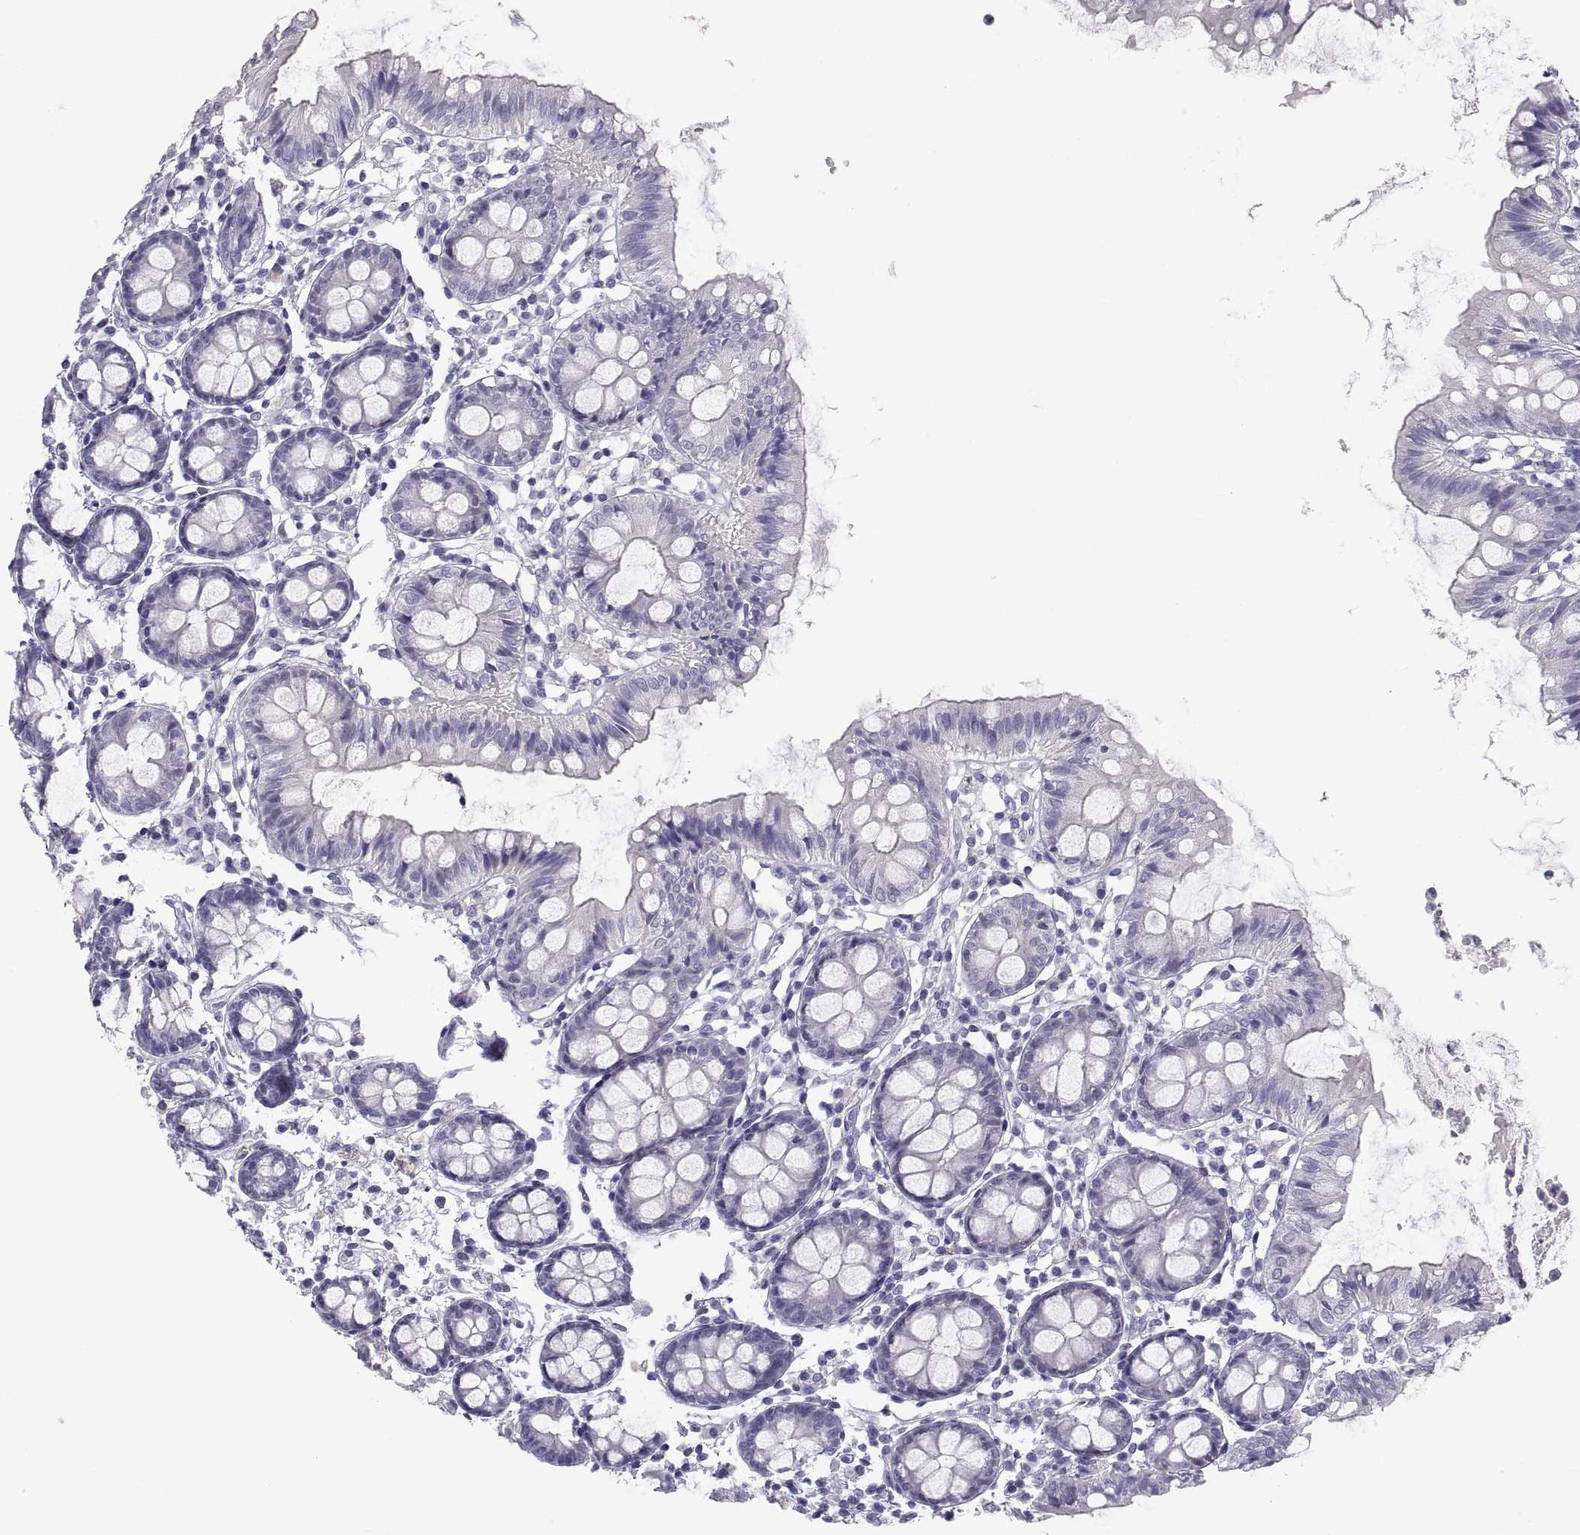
{"staining": {"intensity": "negative", "quantity": "none", "location": "none"}, "tissue": "colon", "cell_type": "Endothelial cells", "image_type": "normal", "snomed": [{"axis": "morphology", "description": "Normal tissue, NOS"}, {"axis": "topography", "description": "Colon"}], "caption": "High magnification brightfield microscopy of normal colon stained with DAB (brown) and counterstained with hematoxylin (blue): endothelial cells show no significant positivity. (IHC, brightfield microscopy, high magnification).", "gene": "TEX13A", "patient": {"sex": "female", "age": 84}}